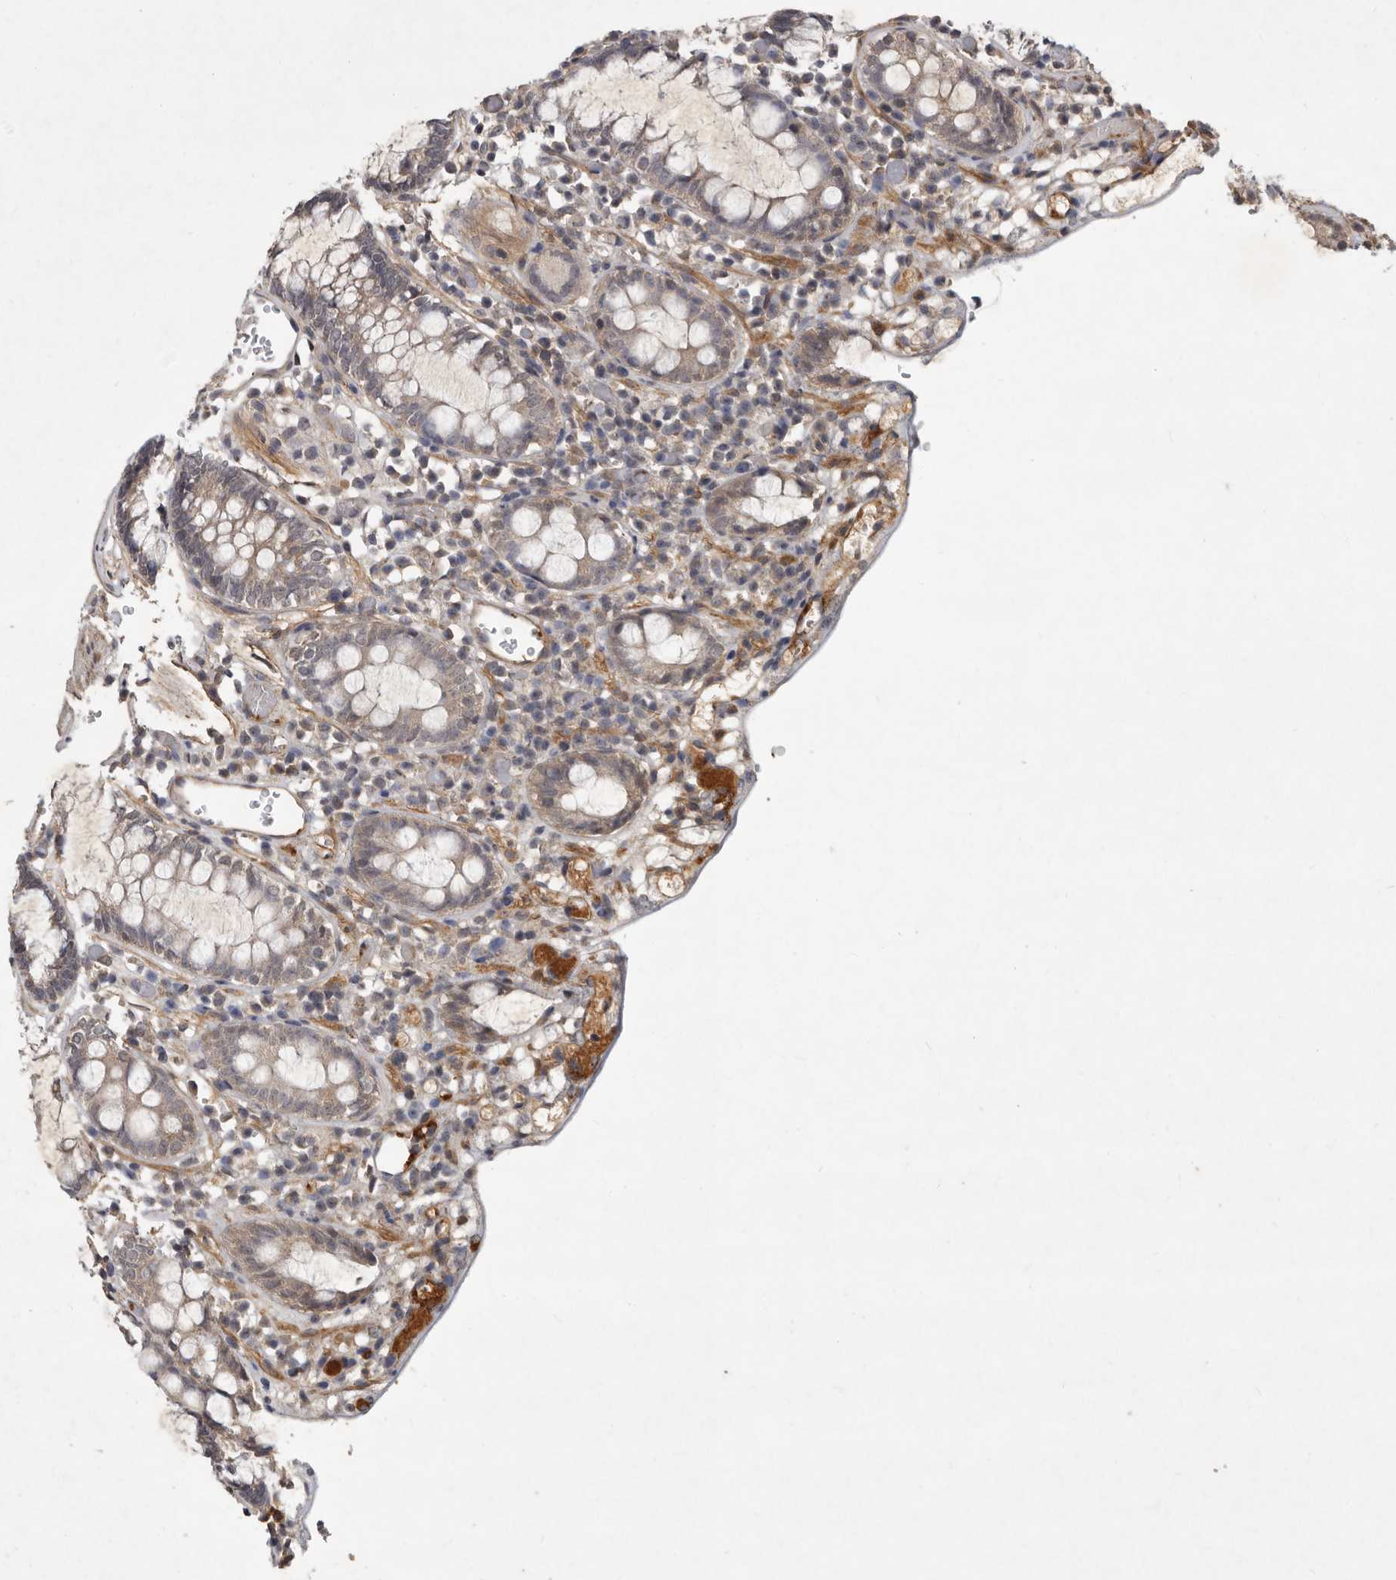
{"staining": {"intensity": "weak", "quantity": "25%-75%", "location": "cytoplasmic/membranous"}, "tissue": "colon", "cell_type": "Glandular cells", "image_type": "normal", "snomed": [{"axis": "morphology", "description": "Normal tissue, NOS"}, {"axis": "topography", "description": "Colon"}], "caption": "About 25%-75% of glandular cells in unremarkable human colon show weak cytoplasmic/membranous protein staining as visualized by brown immunohistochemical staining.", "gene": "DNAJC28", "patient": {"sex": "male", "age": 14}}